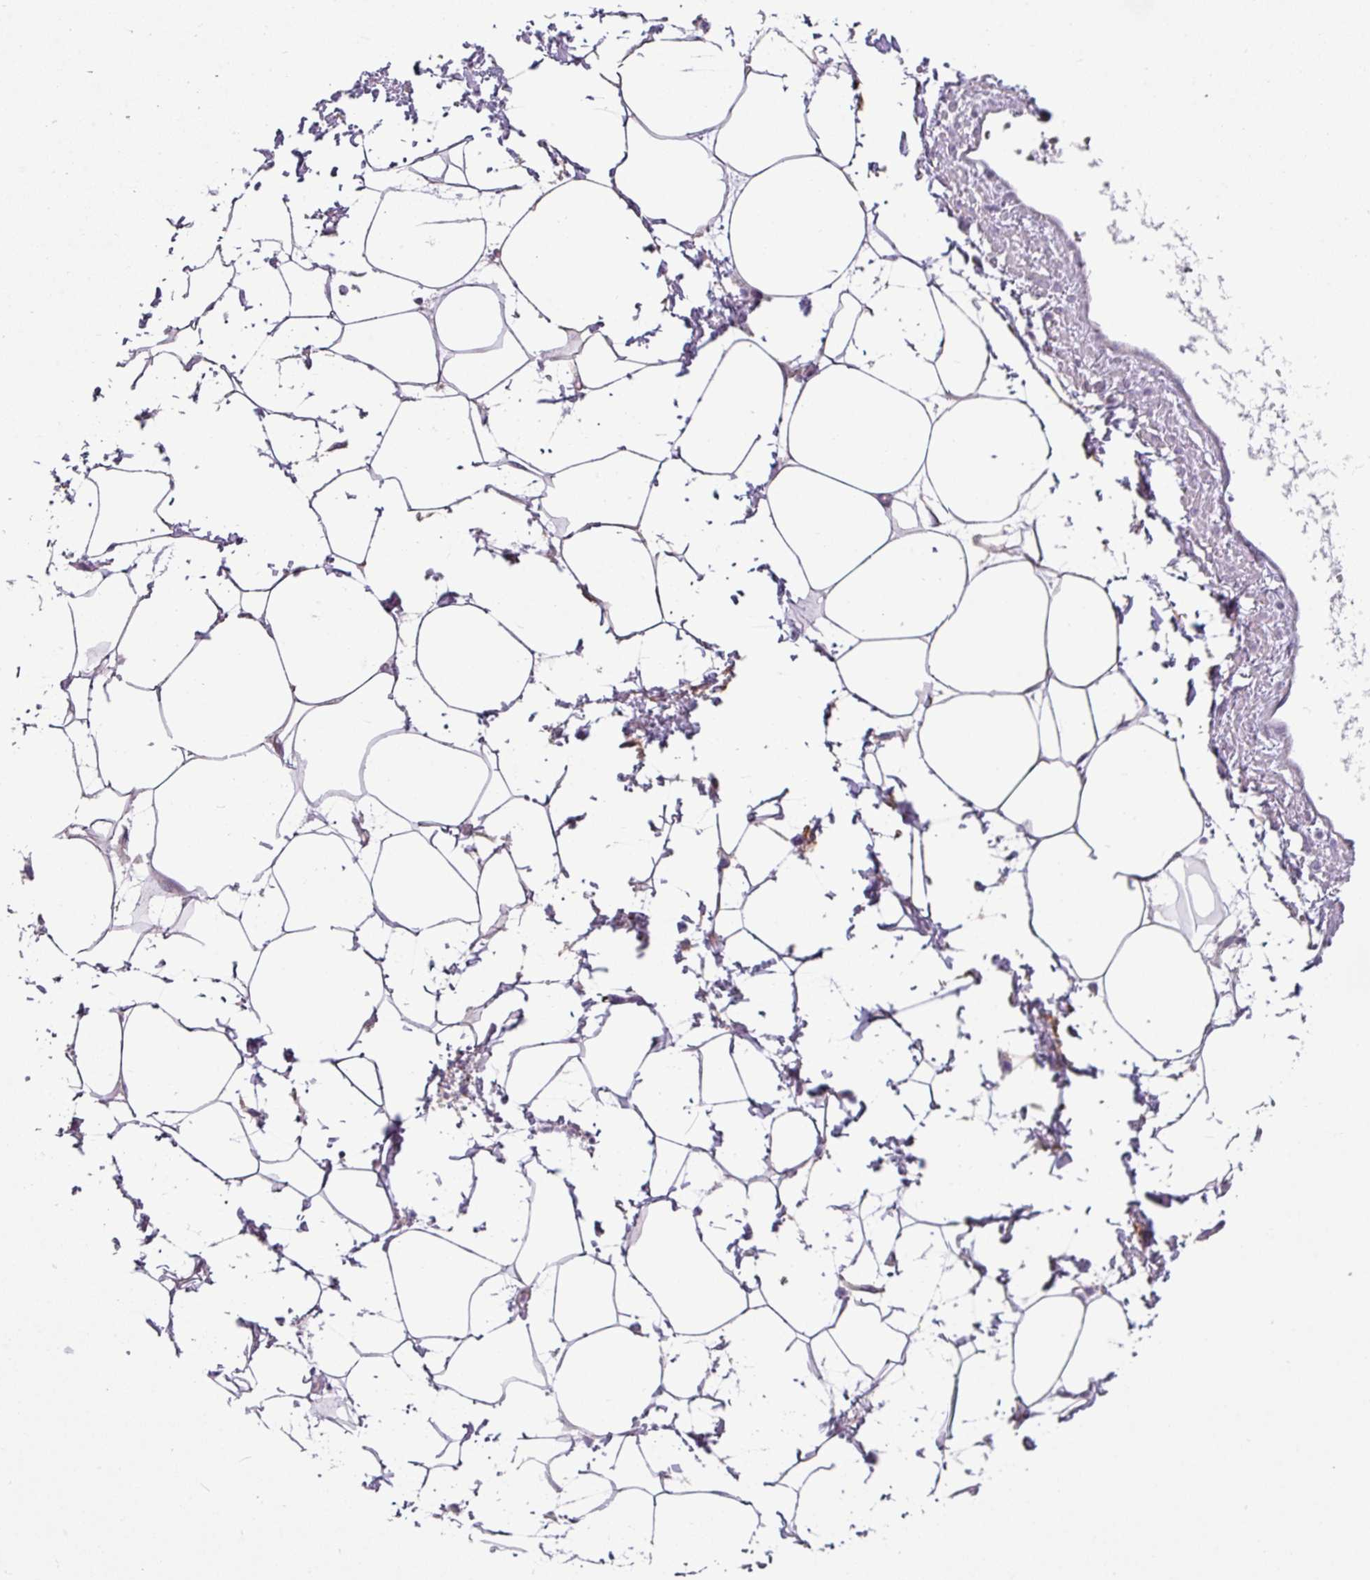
{"staining": {"intensity": "negative", "quantity": "none", "location": "none"}, "tissue": "adipose tissue", "cell_type": "Adipocytes", "image_type": "normal", "snomed": [{"axis": "morphology", "description": "Normal tissue, NOS"}, {"axis": "topography", "description": "Prostate"}, {"axis": "topography", "description": "Peripheral nerve tissue"}], "caption": "Adipose tissue stained for a protein using immunohistochemistry (IHC) reveals no expression adipocytes.", "gene": "TMEM178B", "patient": {"sex": "male", "age": 55}}